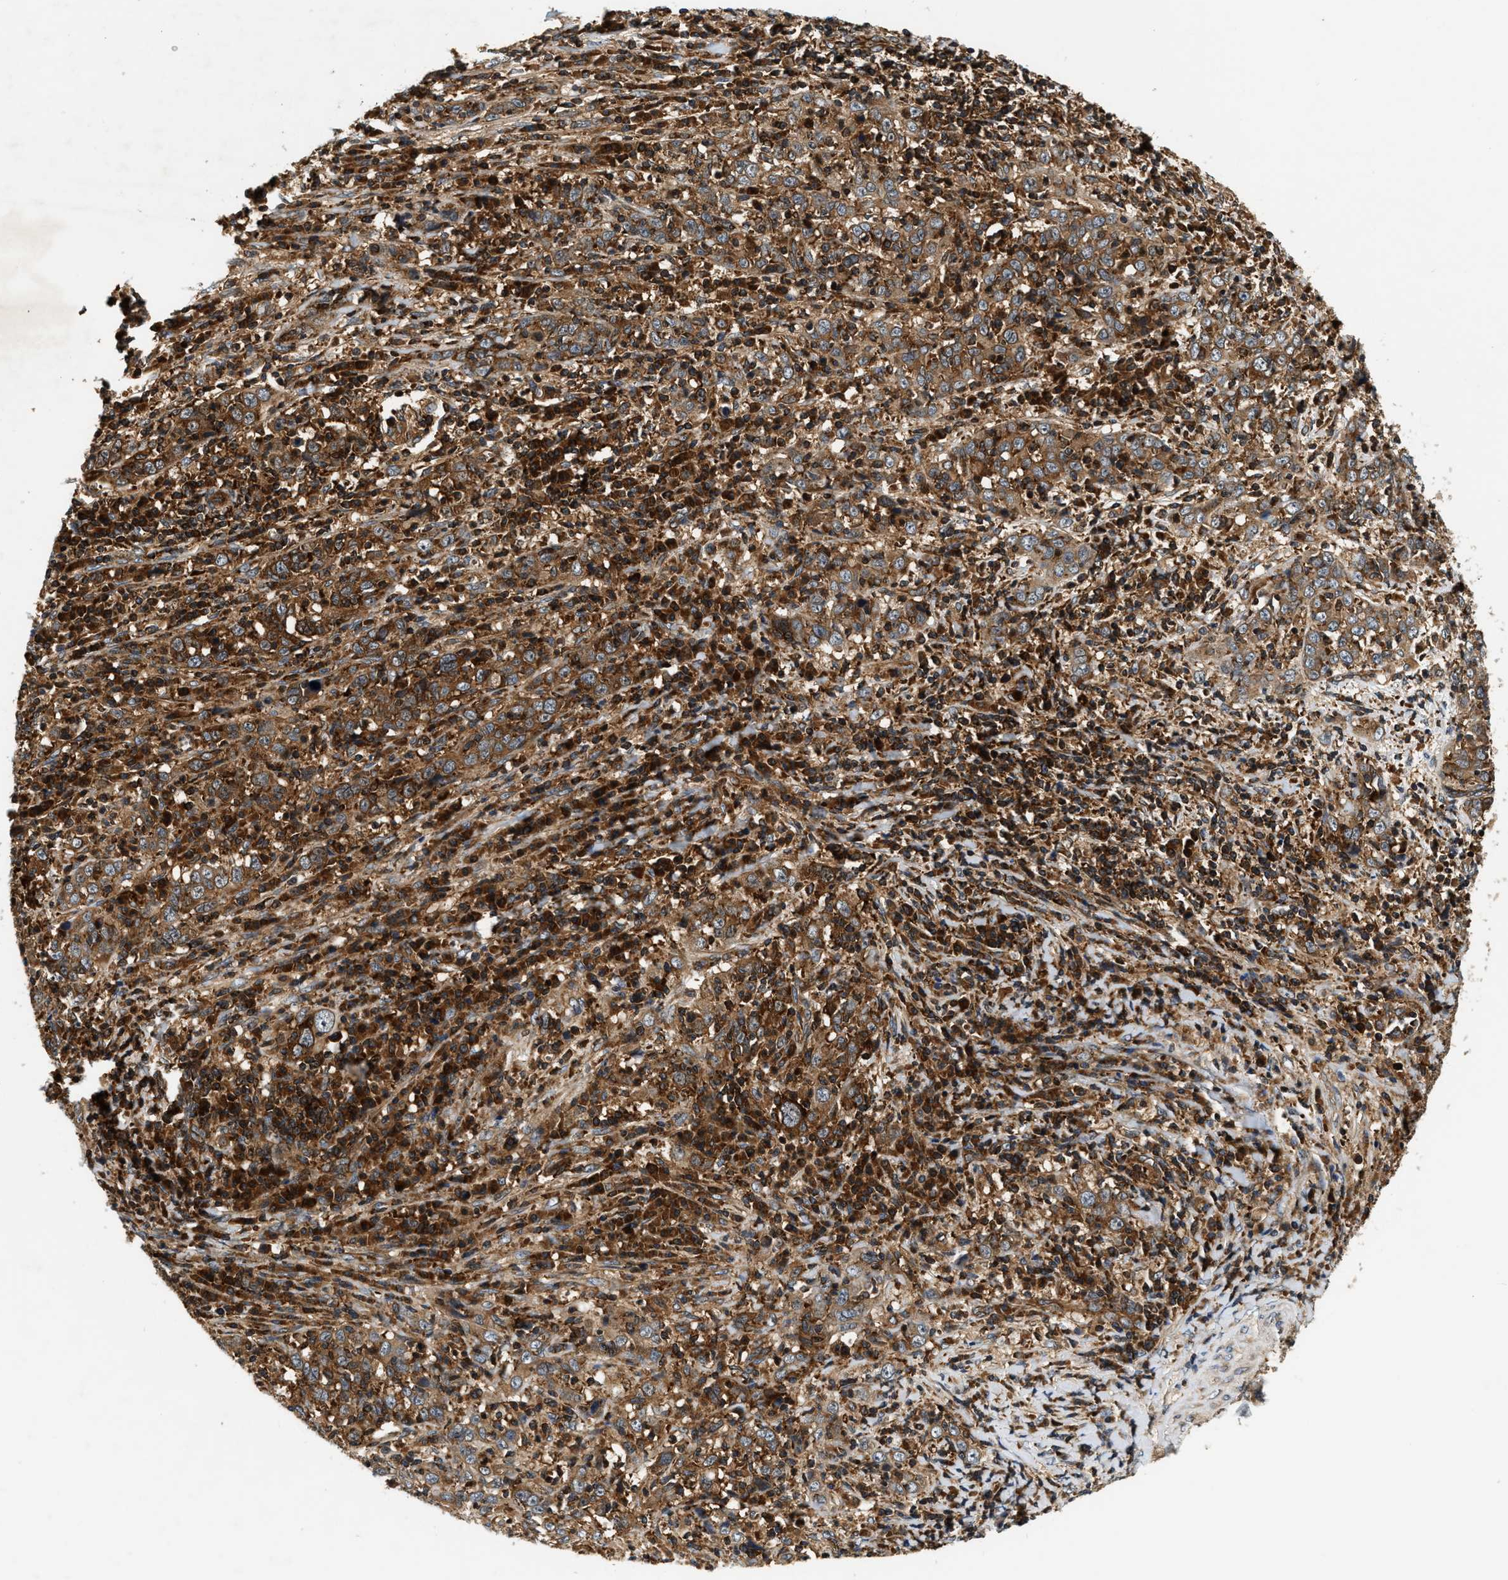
{"staining": {"intensity": "strong", "quantity": ">75%", "location": "cytoplasmic/membranous"}, "tissue": "cervical cancer", "cell_type": "Tumor cells", "image_type": "cancer", "snomed": [{"axis": "morphology", "description": "Squamous cell carcinoma, NOS"}, {"axis": "topography", "description": "Cervix"}], "caption": "Squamous cell carcinoma (cervical) stained for a protein displays strong cytoplasmic/membranous positivity in tumor cells. The staining was performed using DAB (3,3'-diaminobenzidine), with brown indicating positive protein expression. Nuclei are stained blue with hematoxylin.", "gene": "SAMD9", "patient": {"sex": "female", "age": 46}}